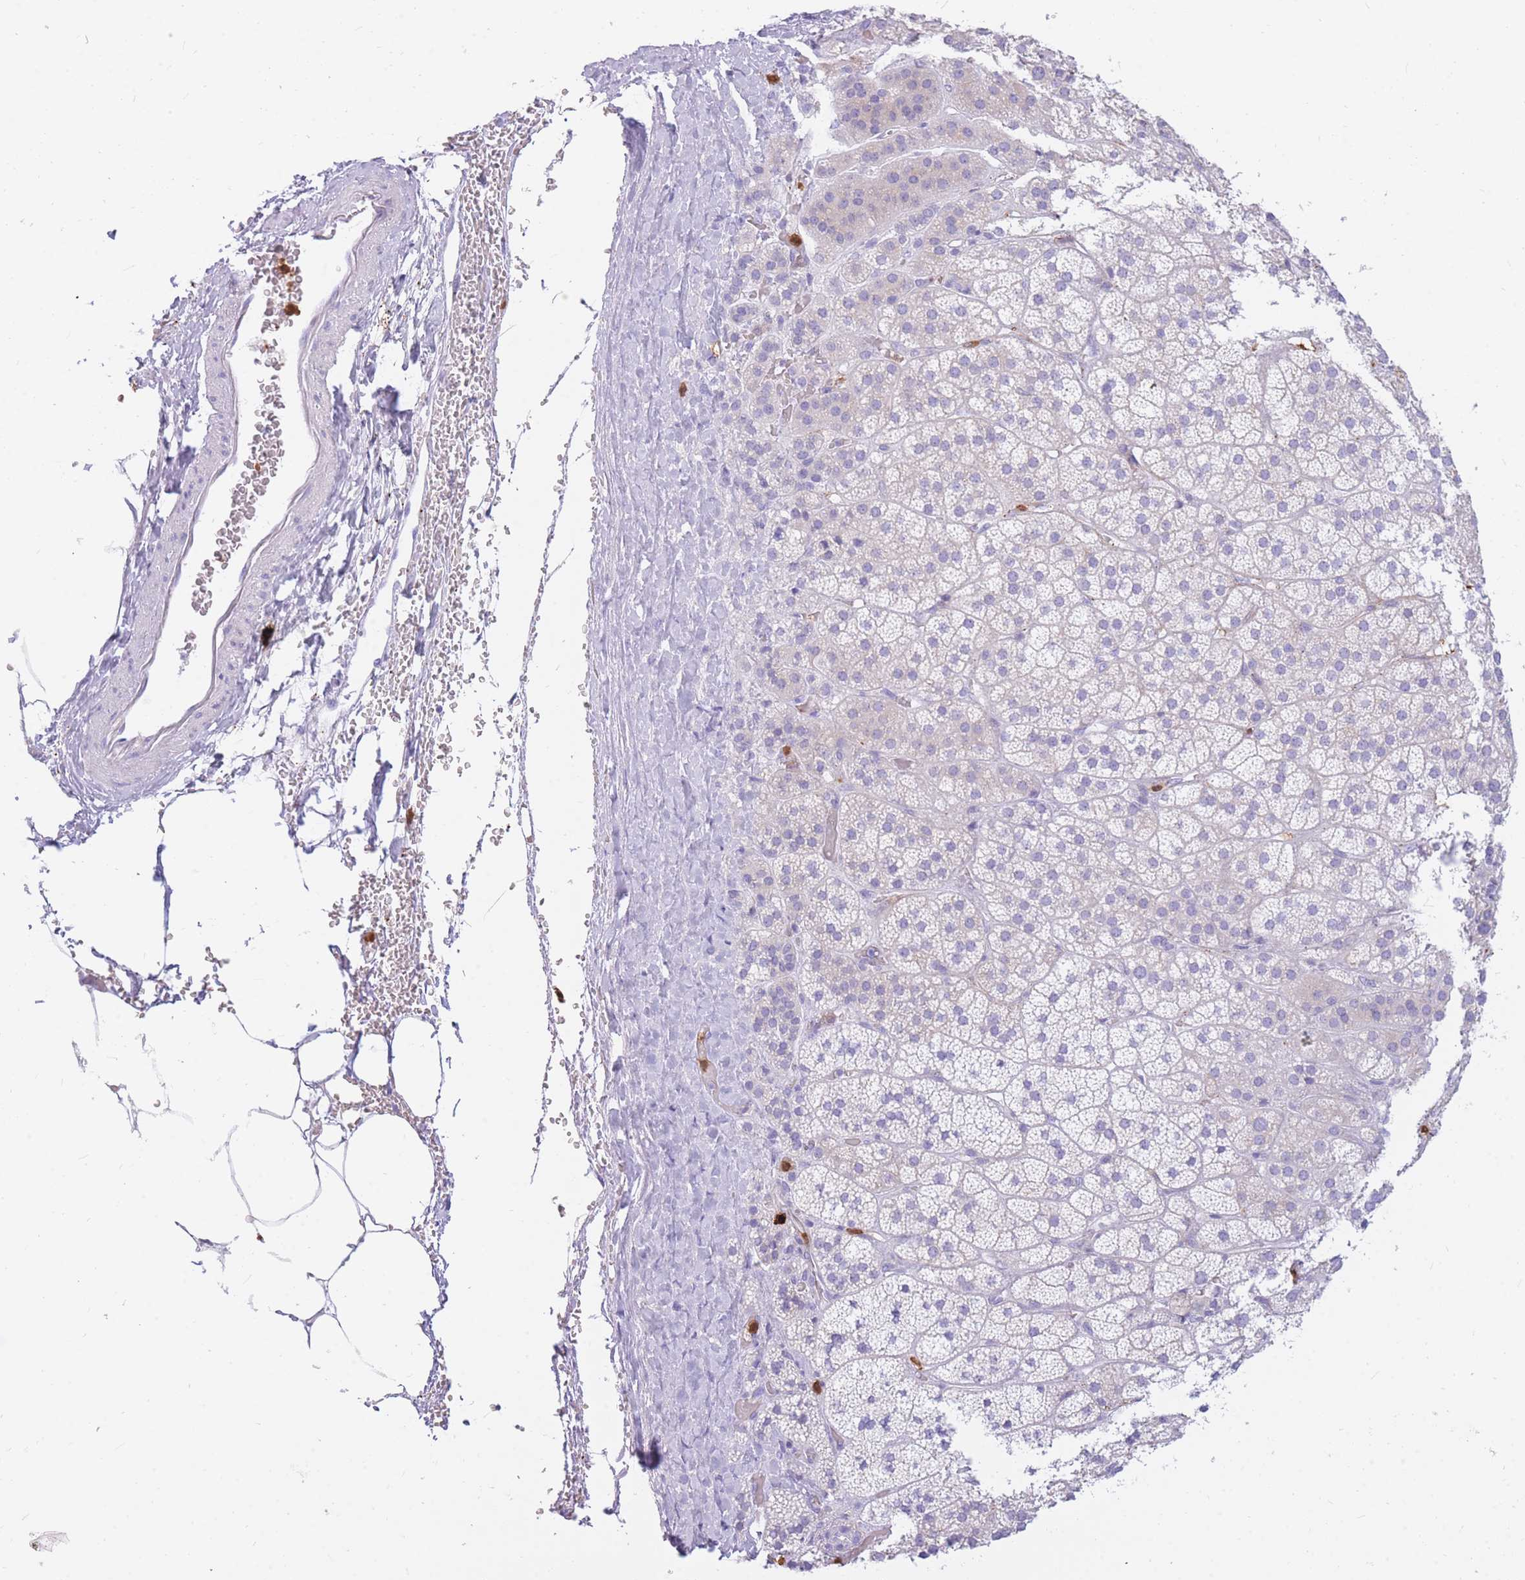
{"staining": {"intensity": "negative", "quantity": "none", "location": "none"}, "tissue": "adrenal gland", "cell_type": "Glandular cells", "image_type": "normal", "snomed": [{"axis": "morphology", "description": "Normal tissue, NOS"}, {"axis": "topography", "description": "Adrenal gland"}], "caption": "Adrenal gland stained for a protein using immunohistochemistry reveals no positivity glandular cells.", "gene": "TPSAB1", "patient": {"sex": "female", "age": 70}}